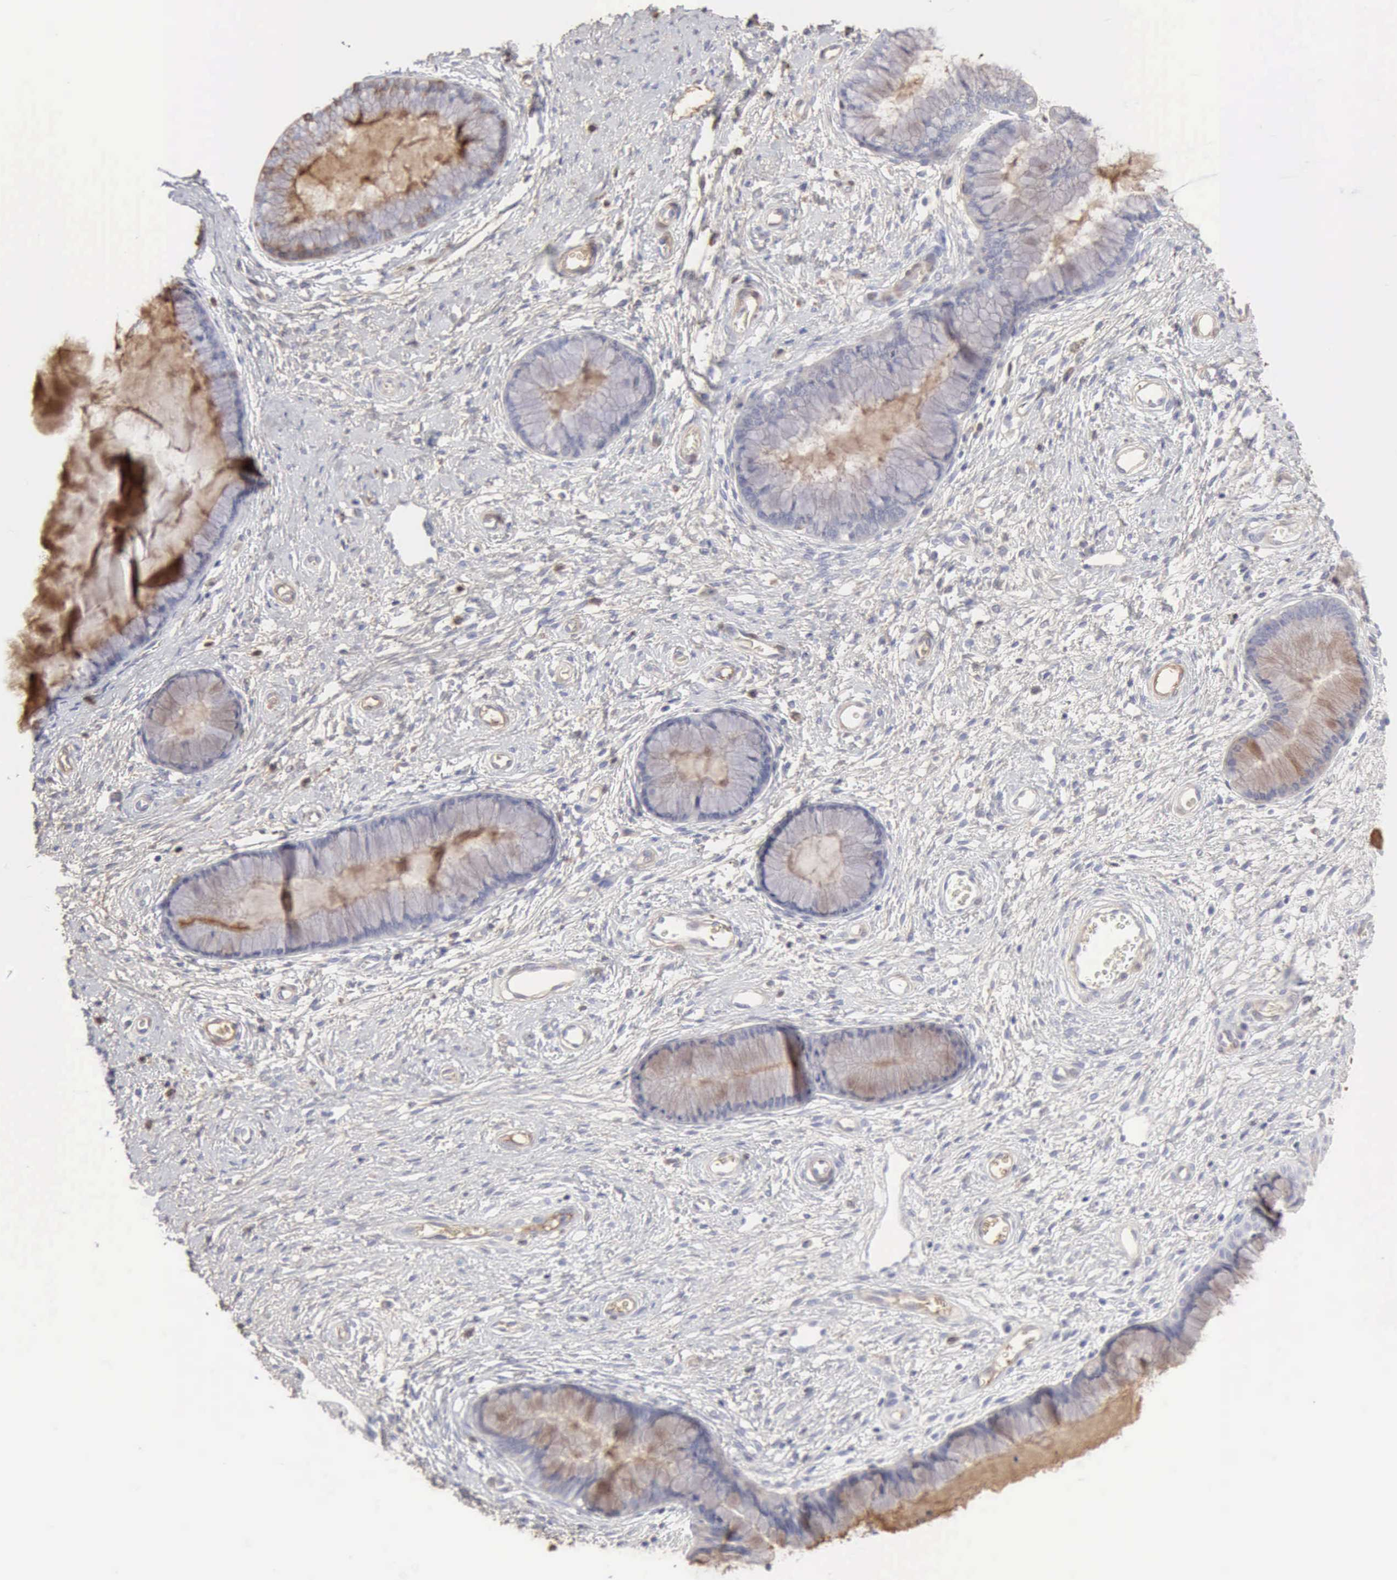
{"staining": {"intensity": "negative", "quantity": "none", "location": "none"}, "tissue": "cervix", "cell_type": "Glandular cells", "image_type": "normal", "snomed": [{"axis": "morphology", "description": "Normal tissue, NOS"}, {"axis": "topography", "description": "Cervix"}], "caption": "This is a micrograph of immunohistochemistry staining of normal cervix, which shows no positivity in glandular cells. Nuclei are stained in blue.", "gene": "SERPINA1", "patient": {"sex": "female", "age": 27}}